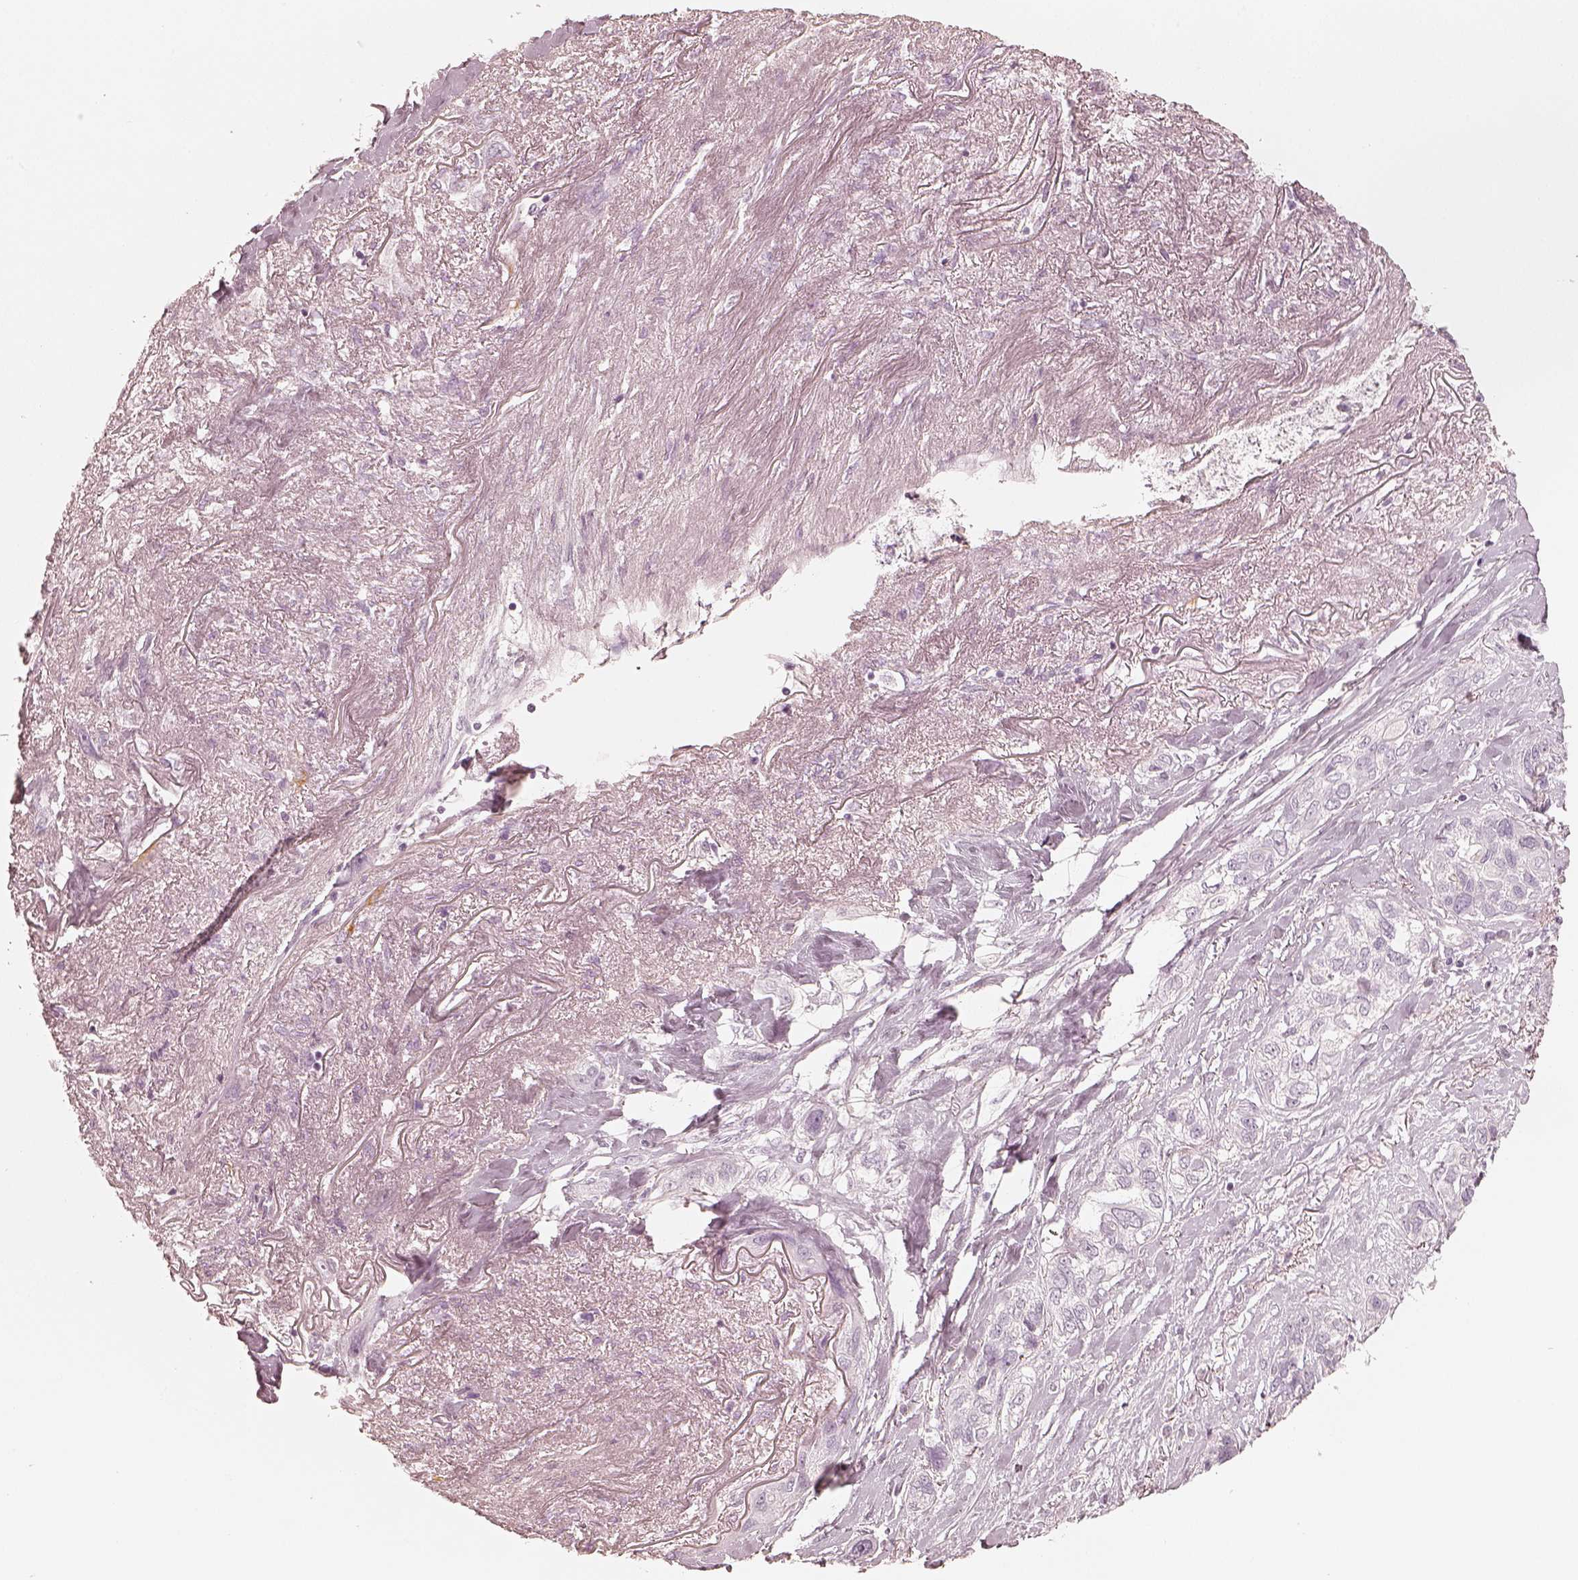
{"staining": {"intensity": "negative", "quantity": "none", "location": "none"}, "tissue": "lung cancer", "cell_type": "Tumor cells", "image_type": "cancer", "snomed": [{"axis": "morphology", "description": "Squamous cell carcinoma, NOS"}, {"axis": "topography", "description": "Lung"}], "caption": "The image exhibits no significant positivity in tumor cells of squamous cell carcinoma (lung).", "gene": "KRT82", "patient": {"sex": "female", "age": 70}}